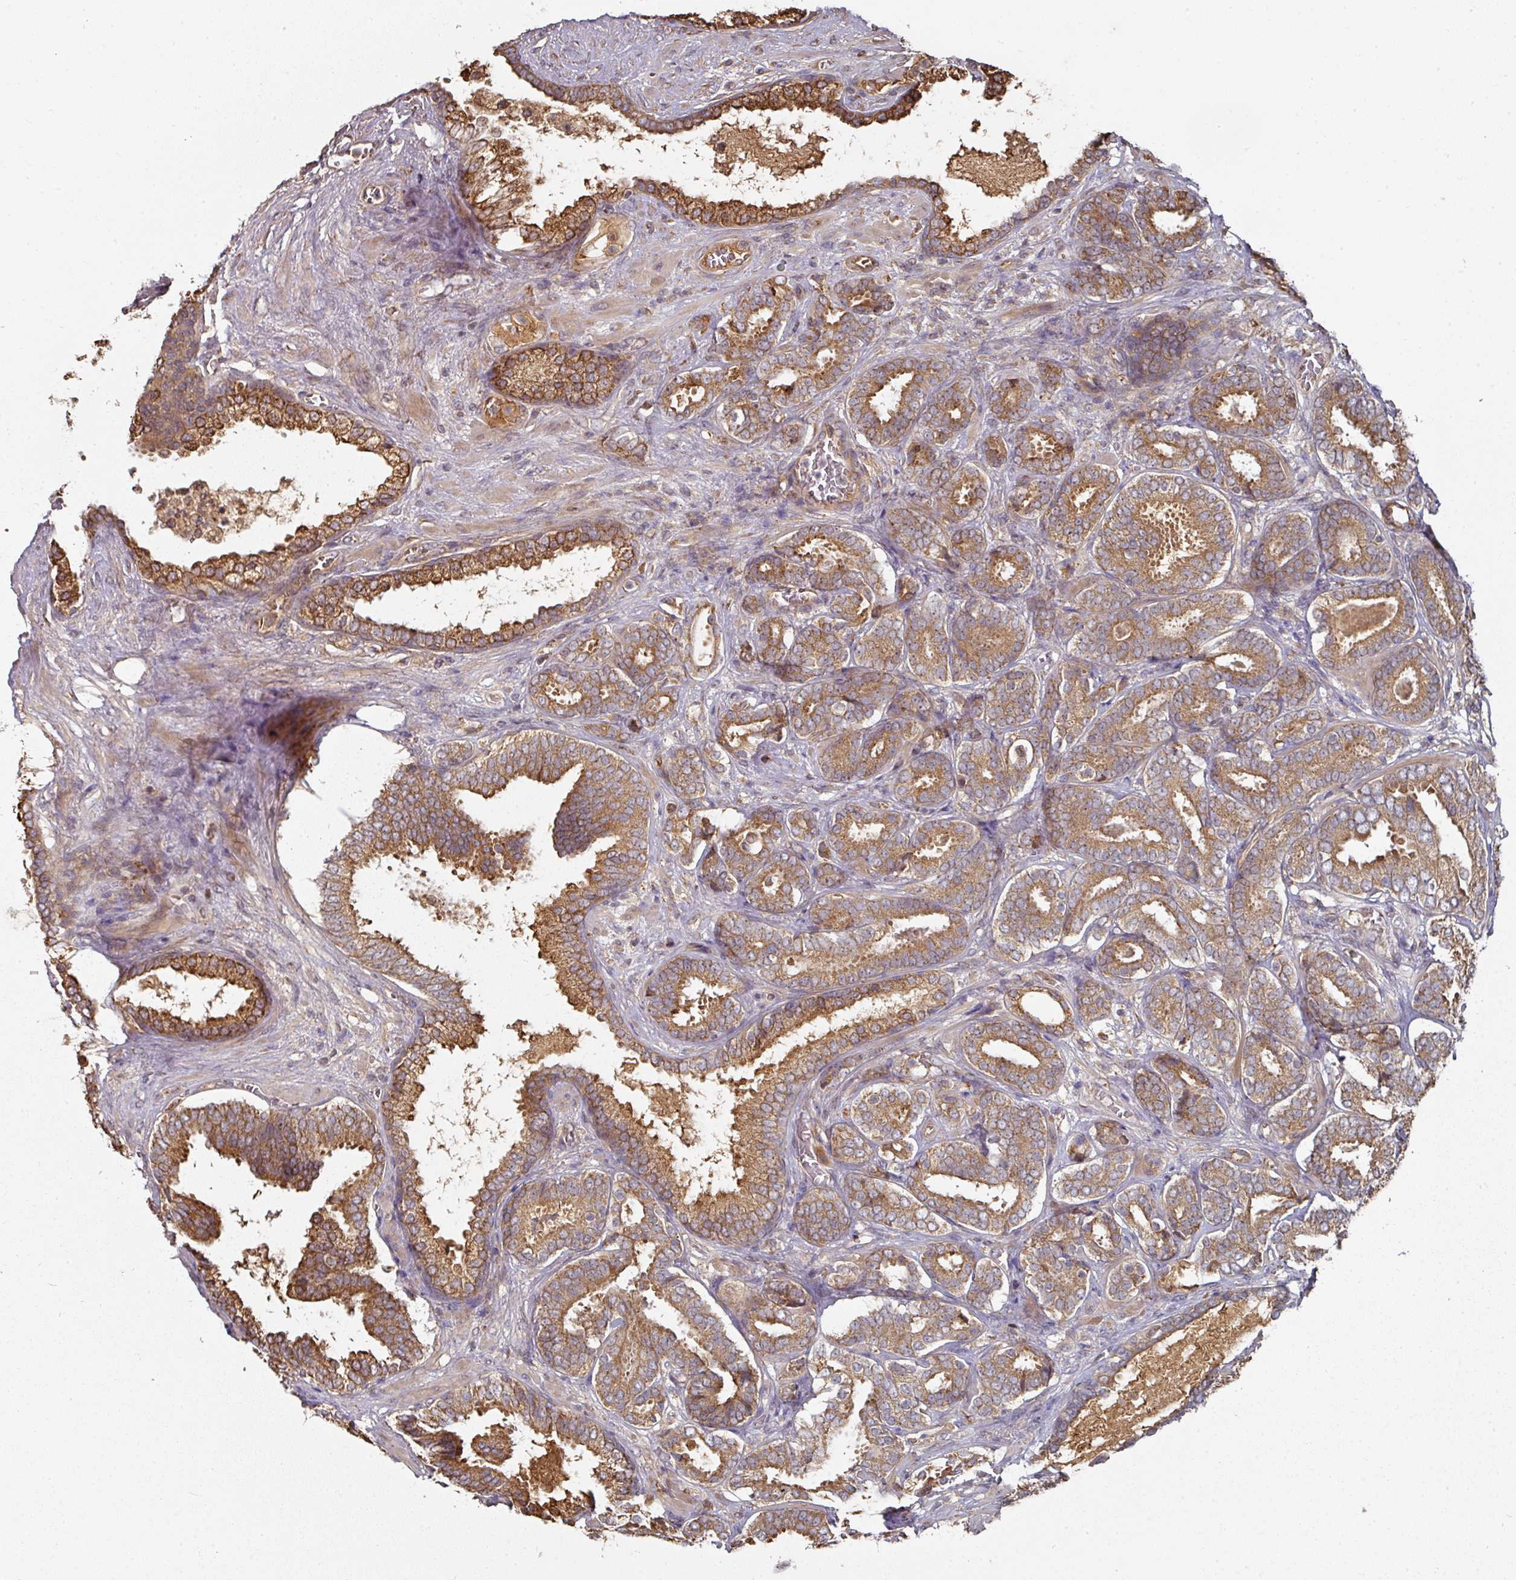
{"staining": {"intensity": "moderate", "quantity": ">75%", "location": "cytoplasmic/membranous"}, "tissue": "prostate cancer", "cell_type": "Tumor cells", "image_type": "cancer", "snomed": [{"axis": "morphology", "description": "Adenocarcinoma, High grade"}, {"axis": "topography", "description": "Prostate"}], "caption": "Protein staining of prostate high-grade adenocarcinoma tissue displays moderate cytoplasmic/membranous expression in about >75% of tumor cells.", "gene": "CEP95", "patient": {"sex": "male", "age": 65}}